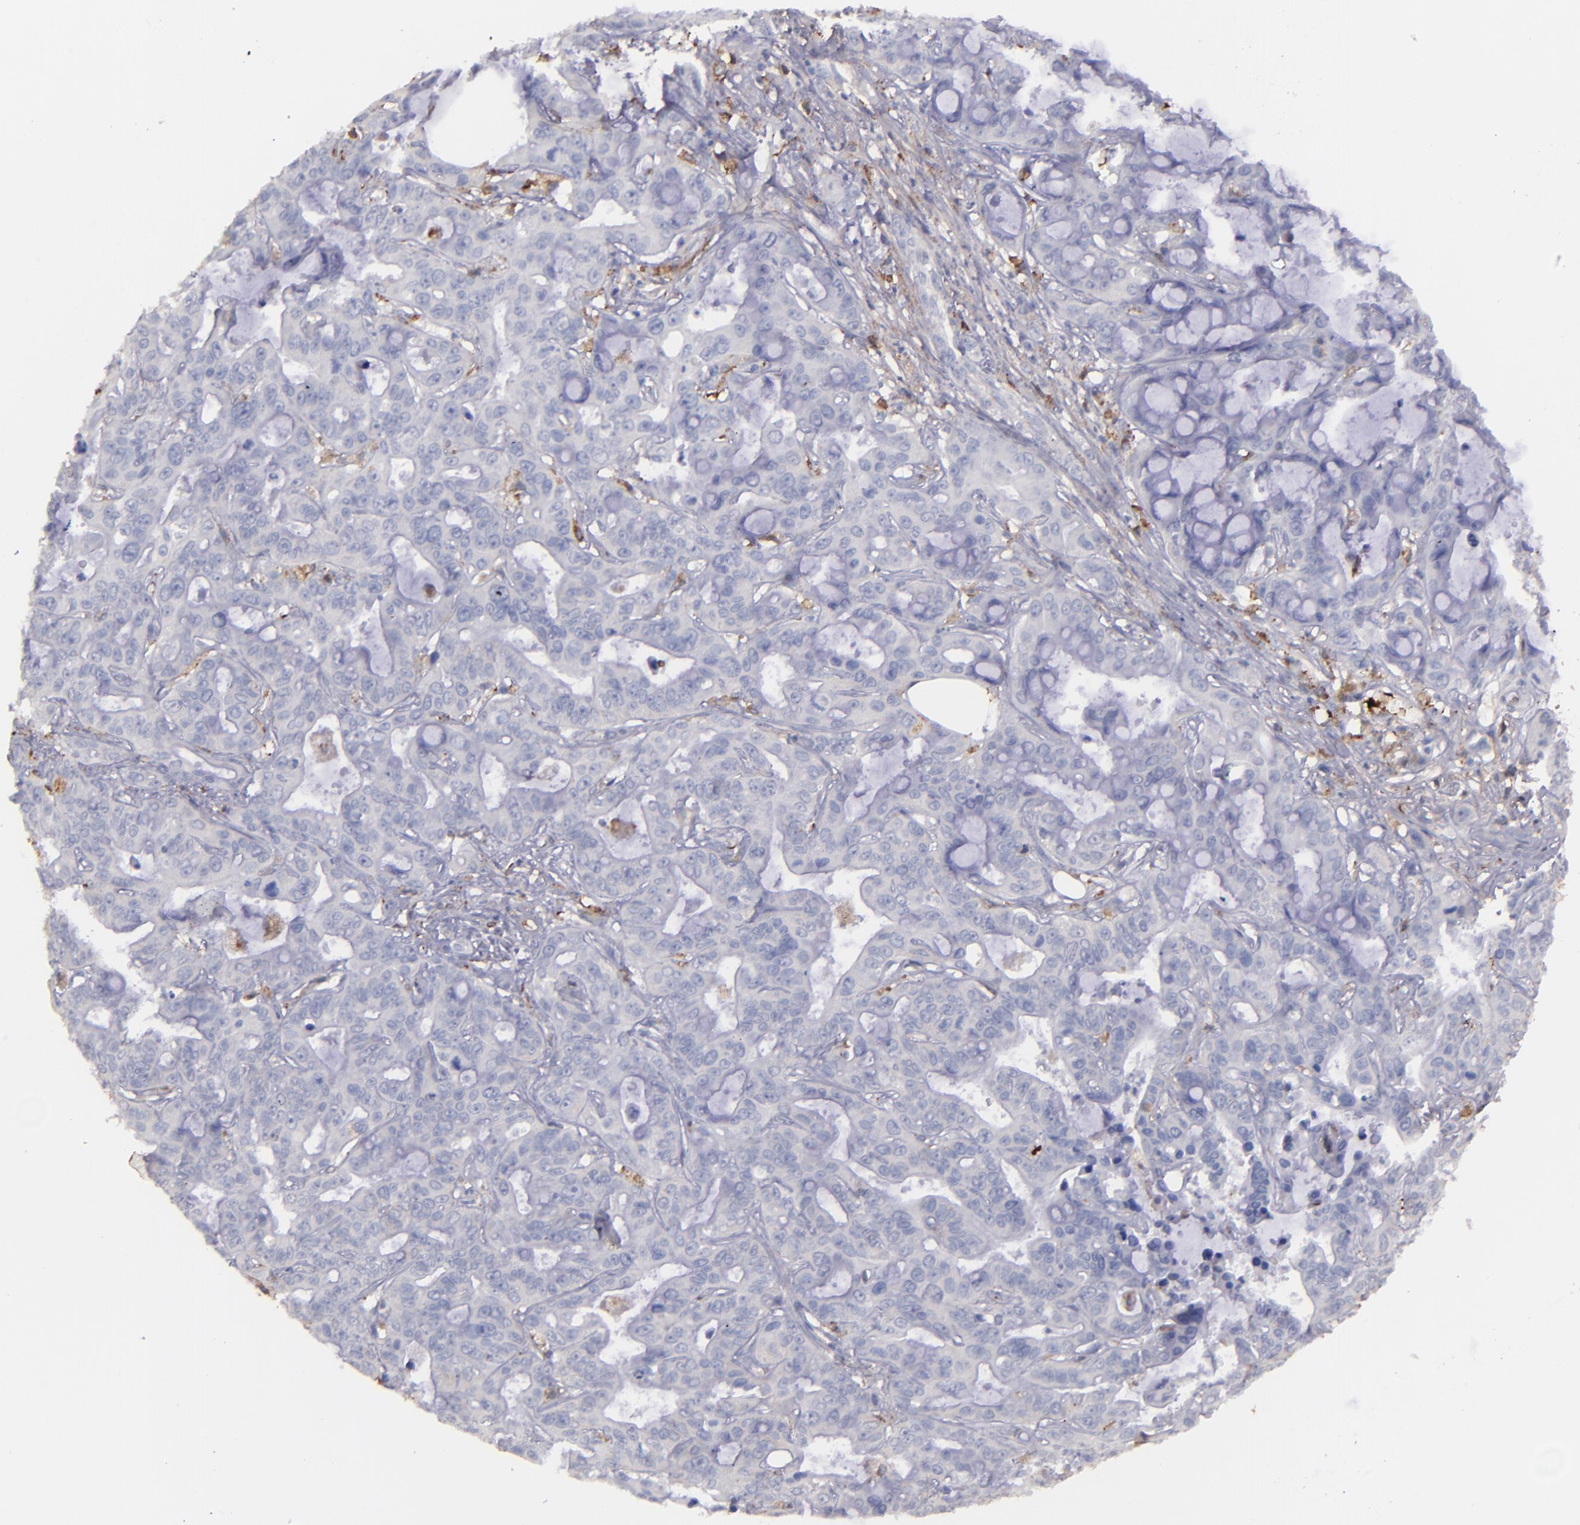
{"staining": {"intensity": "weak", "quantity": "<25%", "location": "cytoplasmic/membranous"}, "tissue": "liver cancer", "cell_type": "Tumor cells", "image_type": "cancer", "snomed": [{"axis": "morphology", "description": "Cholangiocarcinoma"}, {"axis": "topography", "description": "Liver"}], "caption": "A high-resolution histopathology image shows immunohistochemistry staining of liver cancer (cholangiocarcinoma), which displays no significant staining in tumor cells. The staining was performed using DAB to visualize the protein expression in brown, while the nuclei were stained in blue with hematoxylin (Magnification: 20x).", "gene": "C1QA", "patient": {"sex": "female", "age": 65}}